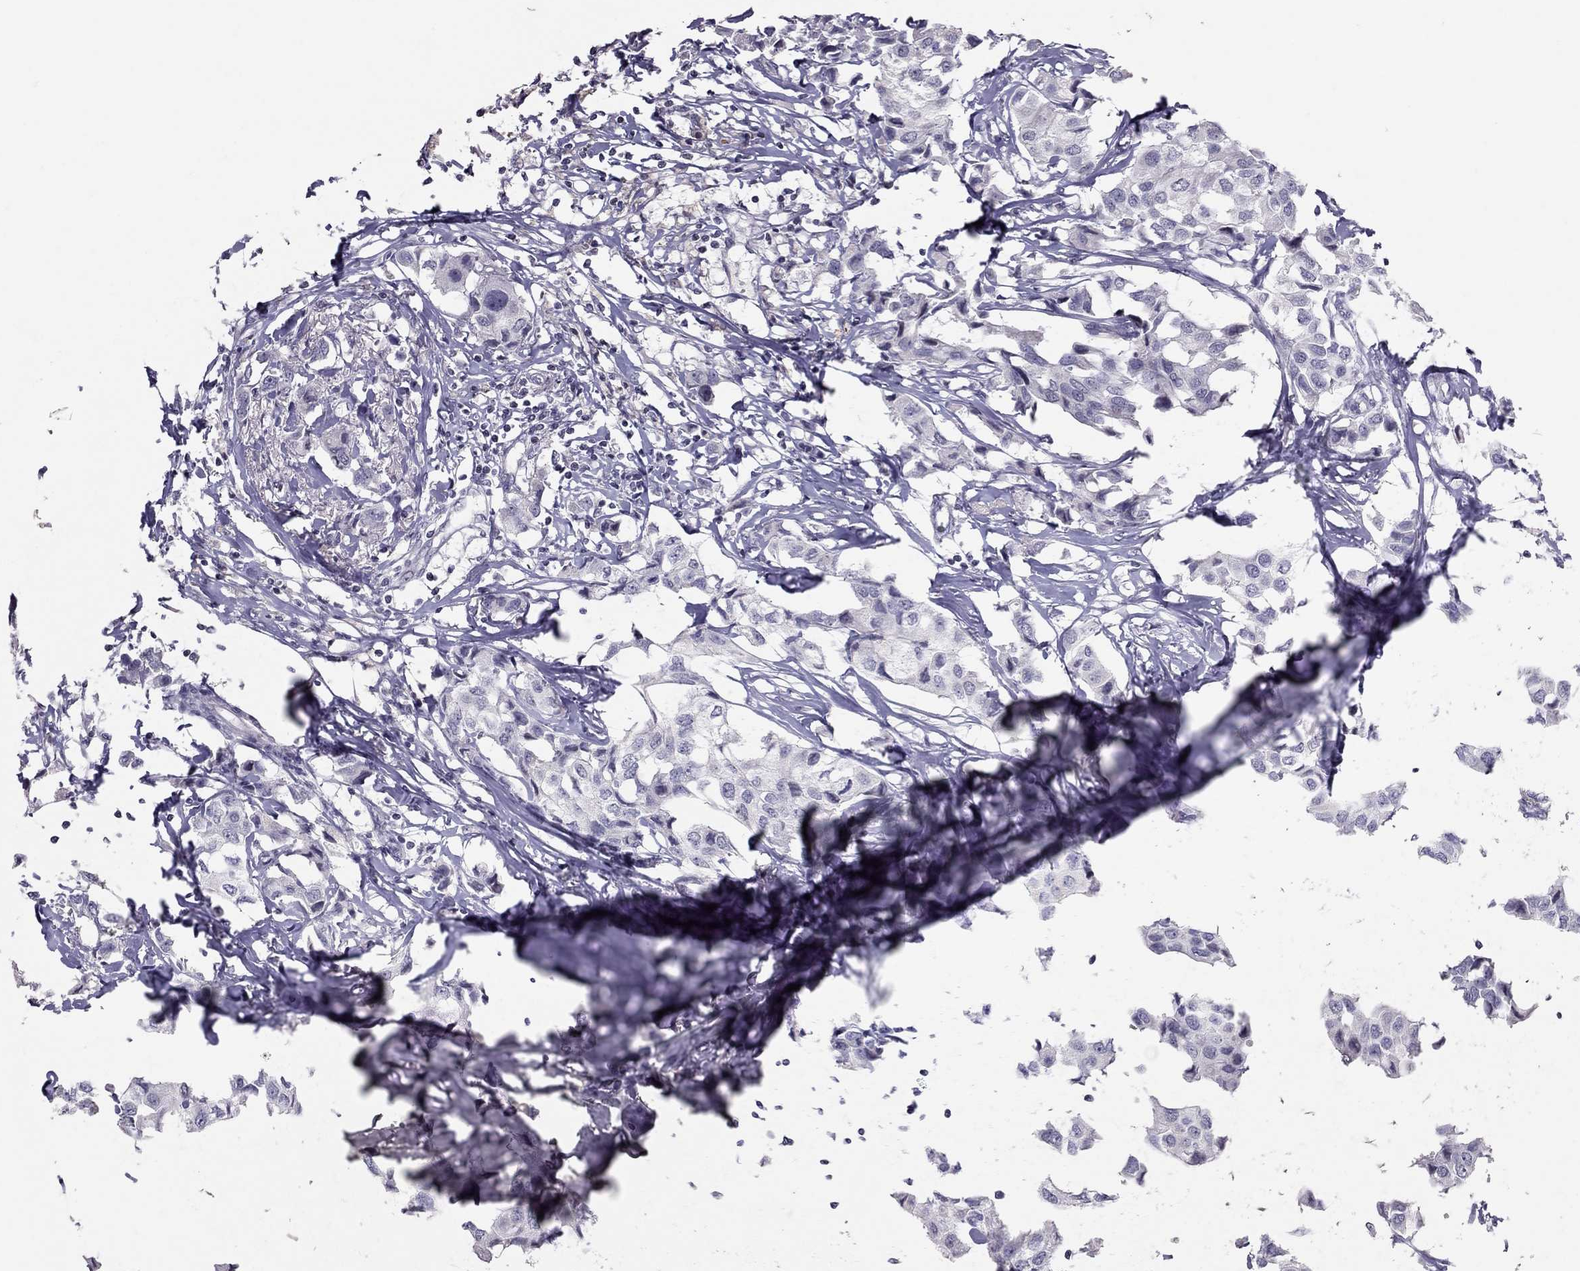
{"staining": {"intensity": "negative", "quantity": "none", "location": "none"}, "tissue": "breast cancer", "cell_type": "Tumor cells", "image_type": "cancer", "snomed": [{"axis": "morphology", "description": "Duct carcinoma"}, {"axis": "topography", "description": "Breast"}], "caption": "IHC photomicrograph of neoplastic tissue: human infiltrating ductal carcinoma (breast) stained with DAB (3,3'-diaminobenzidine) displays no significant protein positivity in tumor cells.", "gene": "TSHB", "patient": {"sex": "female", "age": 80}}